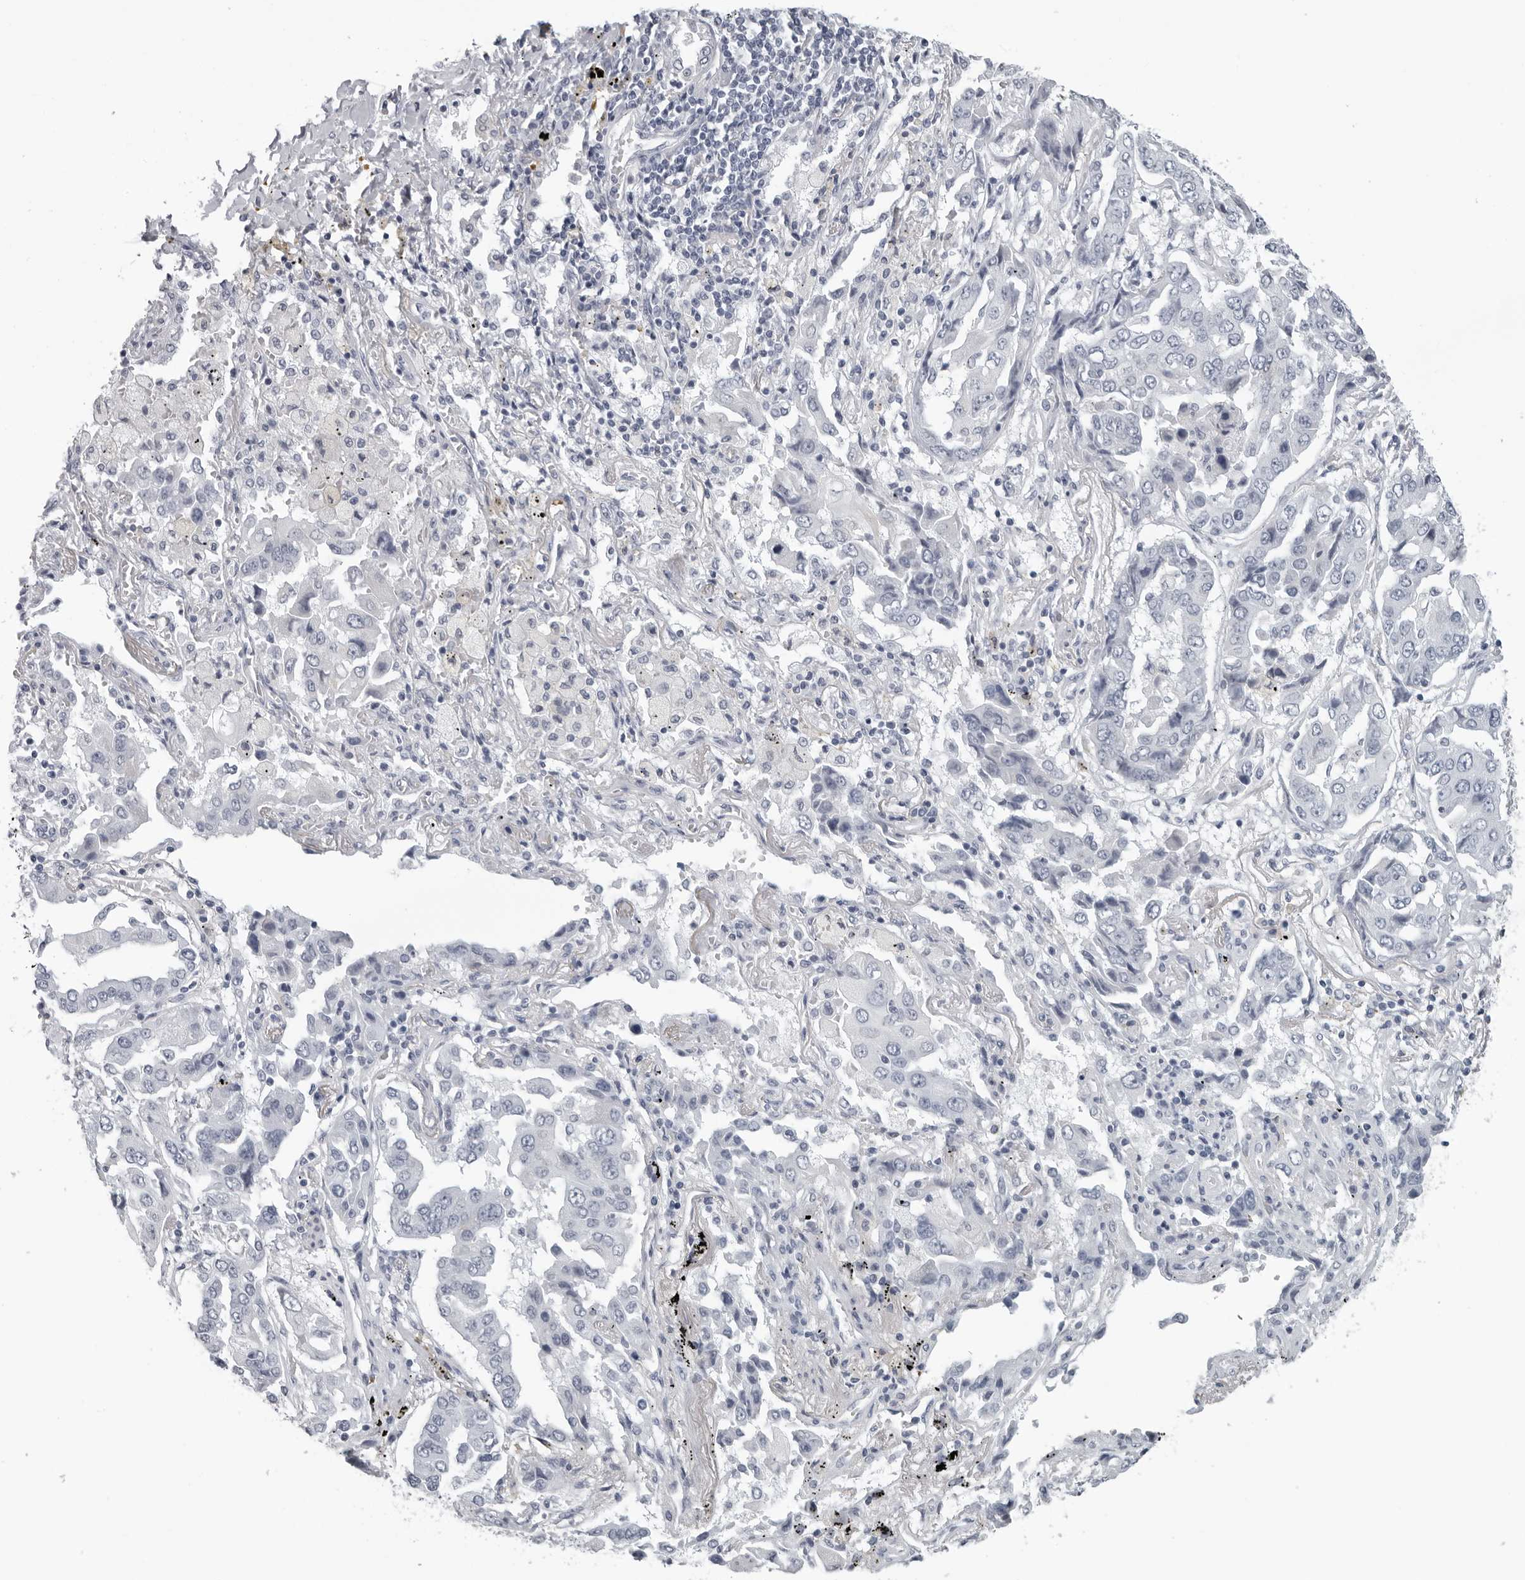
{"staining": {"intensity": "negative", "quantity": "none", "location": "none"}, "tissue": "lung cancer", "cell_type": "Tumor cells", "image_type": "cancer", "snomed": [{"axis": "morphology", "description": "Adenocarcinoma, NOS"}, {"axis": "topography", "description": "Lung"}], "caption": "Lung adenocarcinoma was stained to show a protein in brown. There is no significant positivity in tumor cells. The staining is performed using DAB (3,3'-diaminobenzidine) brown chromogen with nuclei counter-stained in using hematoxylin.", "gene": "OPLAH", "patient": {"sex": "female", "age": 65}}